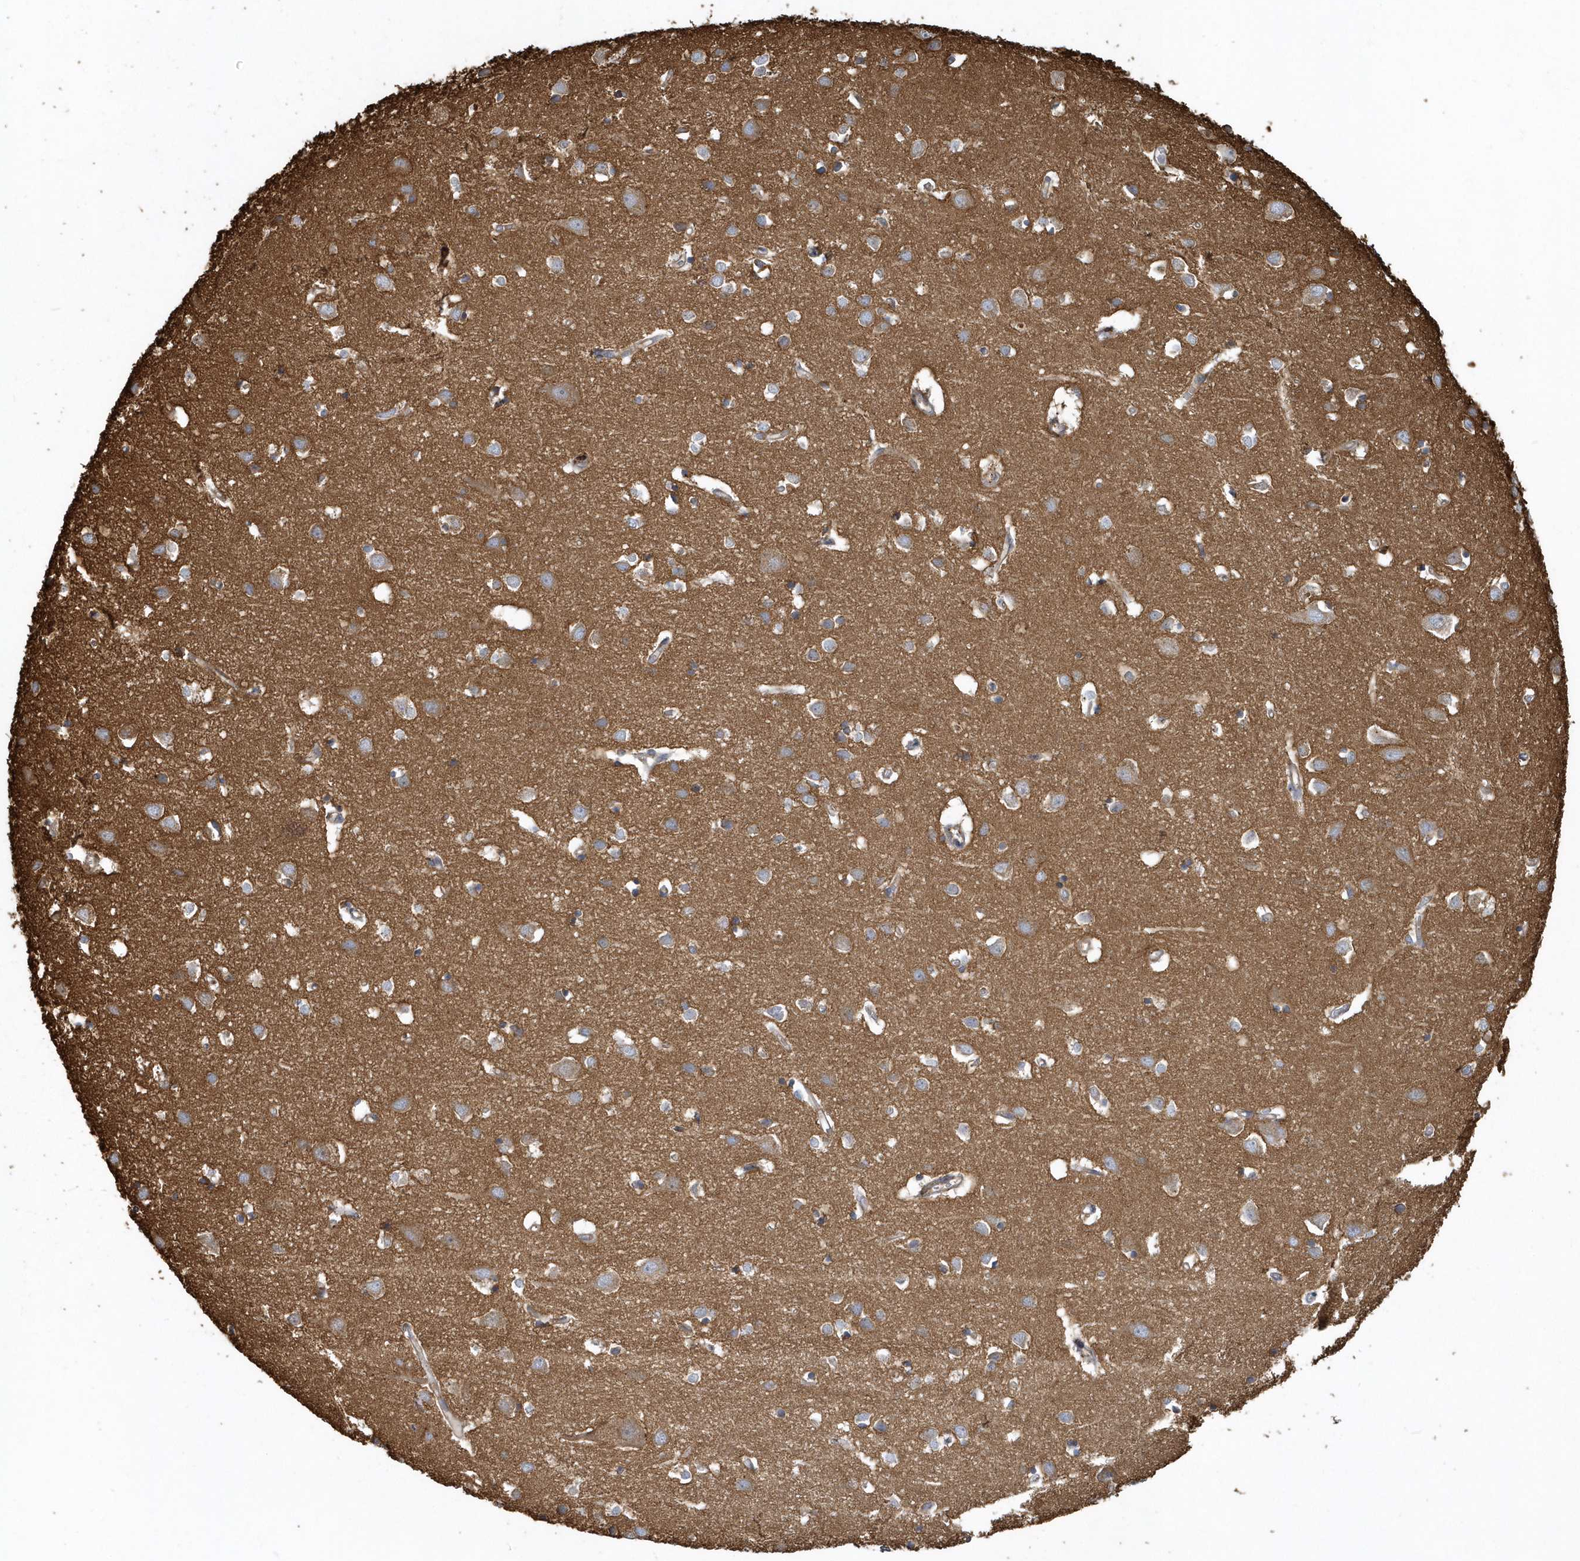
{"staining": {"intensity": "weak", "quantity": "25%-75%", "location": "cytoplasmic/membranous"}, "tissue": "cerebral cortex", "cell_type": "Endothelial cells", "image_type": "normal", "snomed": [{"axis": "morphology", "description": "Normal tissue, NOS"}, {"axis": "topography", "description": "Cerebral cortex"}], "caption": "IHC of unremarkable human cerebral cortex displays low levels of weak cytoplasmic/membranous staining in about 25%-75% of endothelial cells. Nuclei are stained in blue.", "gene": "TRAIP", "patient": {"sex": "female", "age": 64}}